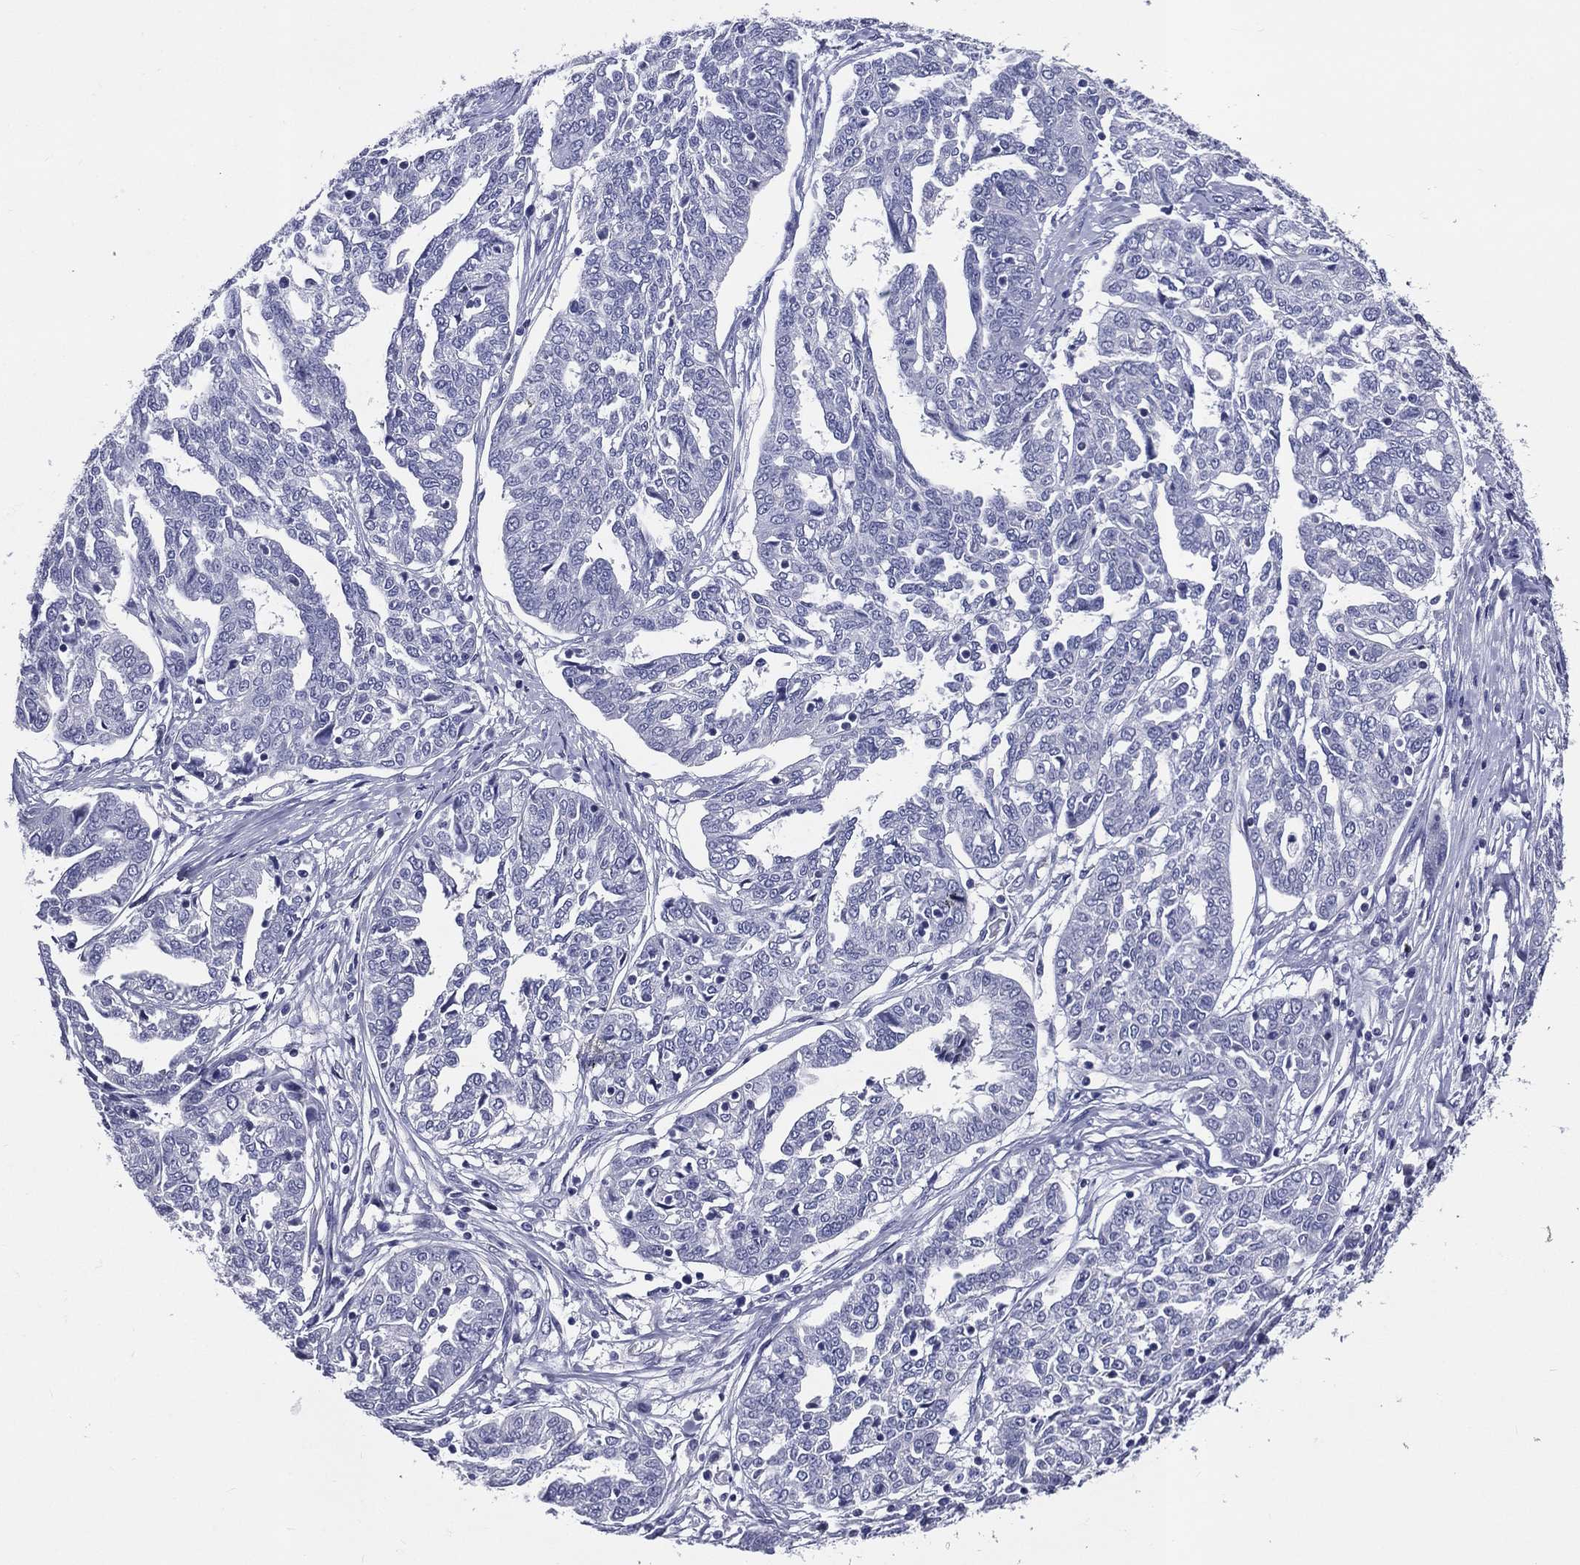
{"staining": {"intensity": "negative", "quantity": "none", "location": "none"}, "tissue": "ovarian cancer", "cell_type": "Tumor cells", "image_type": "cancer", "snomed": [{"axis": "morphology", "description": "Cystadenocarcinoma, serous, NOS"}, {"axis": "topography", "description": "Ovary"}], "caption": "Immunohistochemical staining of ovarian cancer shows no significant positivity in tumor cells.", "gene": "ACE2", "patient": {"sex": "female", "age": 67}}